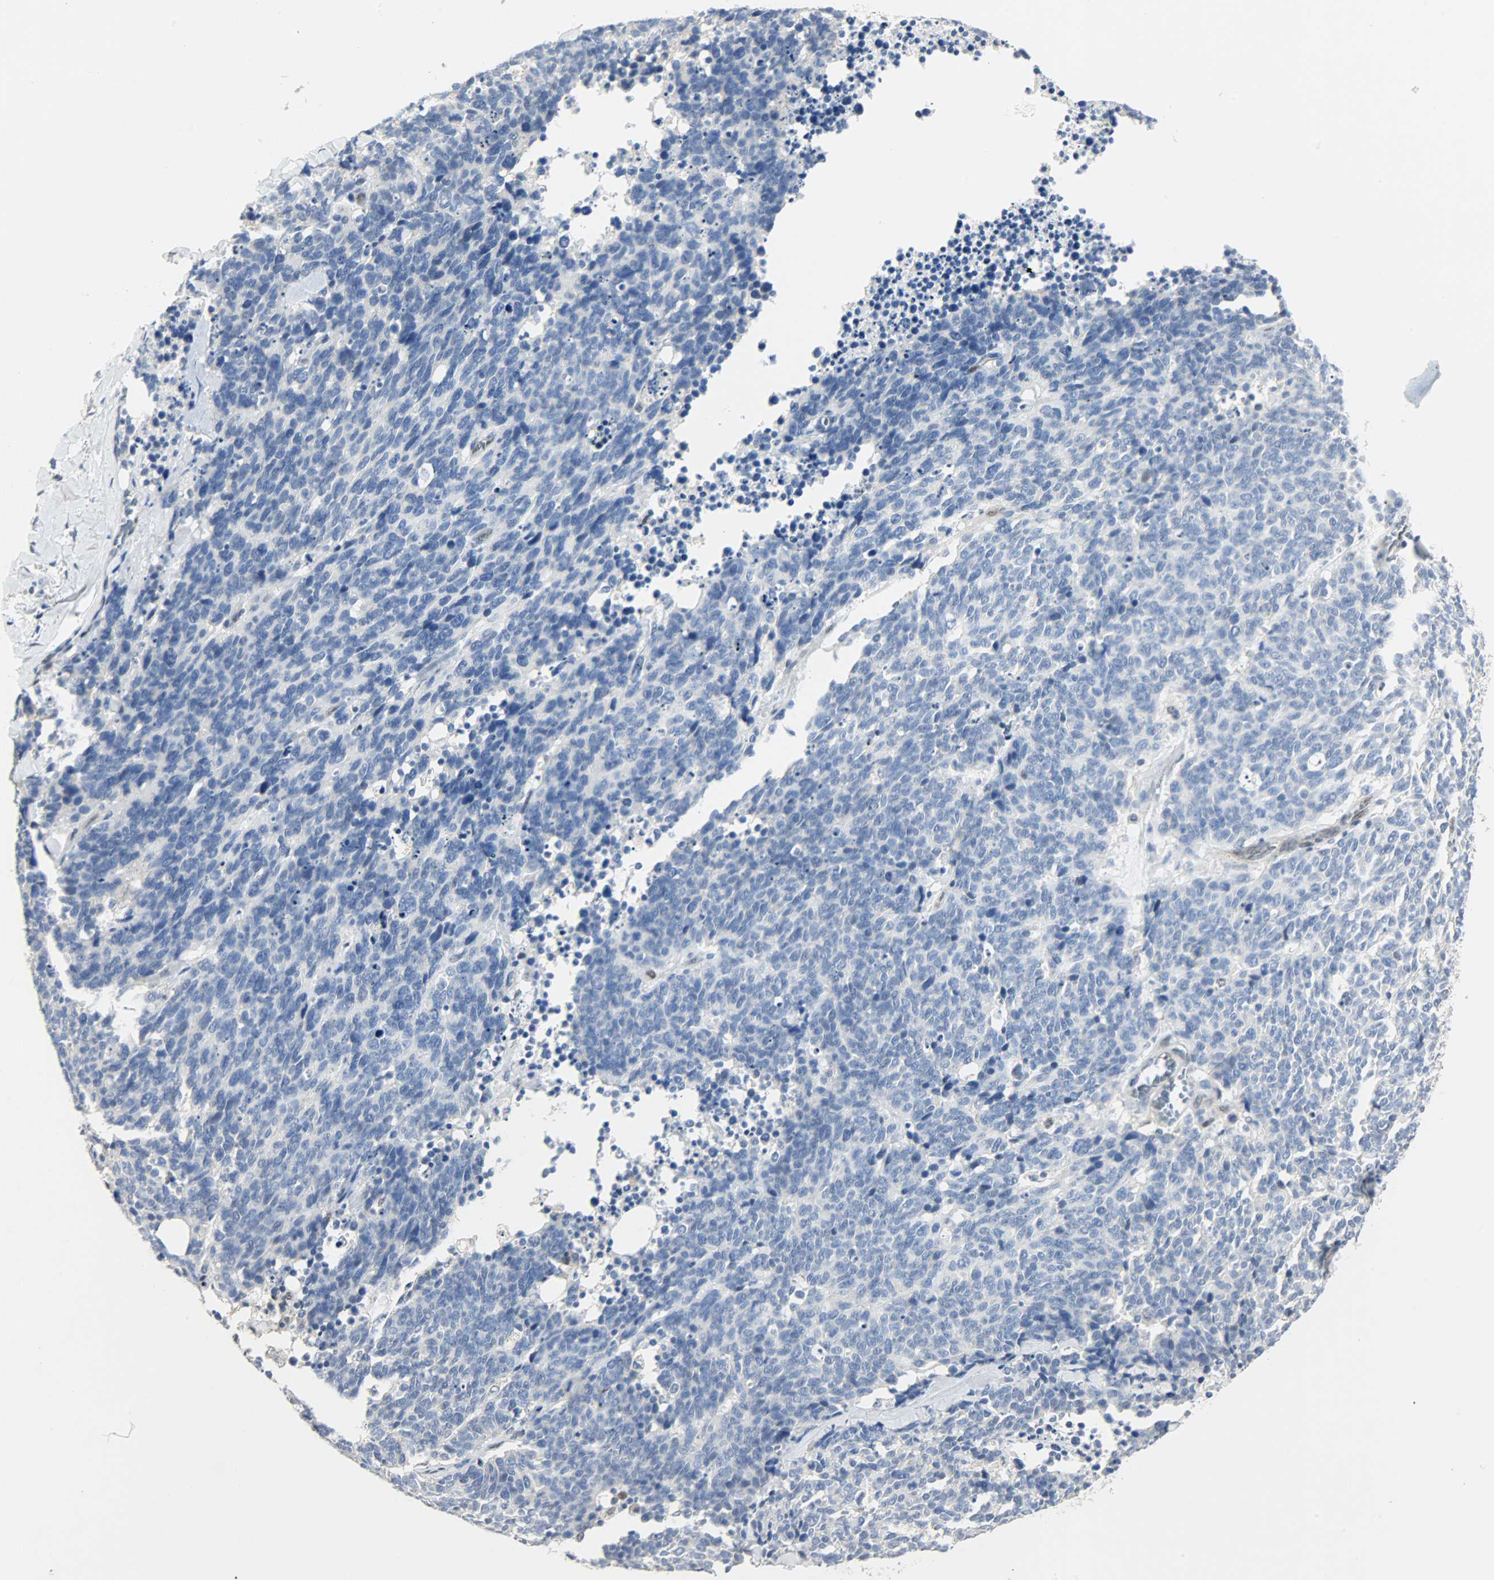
{"staining": {"intensity": "negative", "quantity": "none", "location": "none"}, "tissue": "lung cancer", "cell_type": "Tumor cells", "image_type": "cancer", "snomed": [{"axis": "morphology", "description": "Neoplasm, malignant, NOS"}, {"axis": "topography", "description": "Lung"}], "caption": "Neoplasm (malignant) (lung) stained for a protein using immunohistochemistry displays no positivity tumor cells.", "gene": "NPEPL1", "patient": {"sex": "female", "age": 58}}